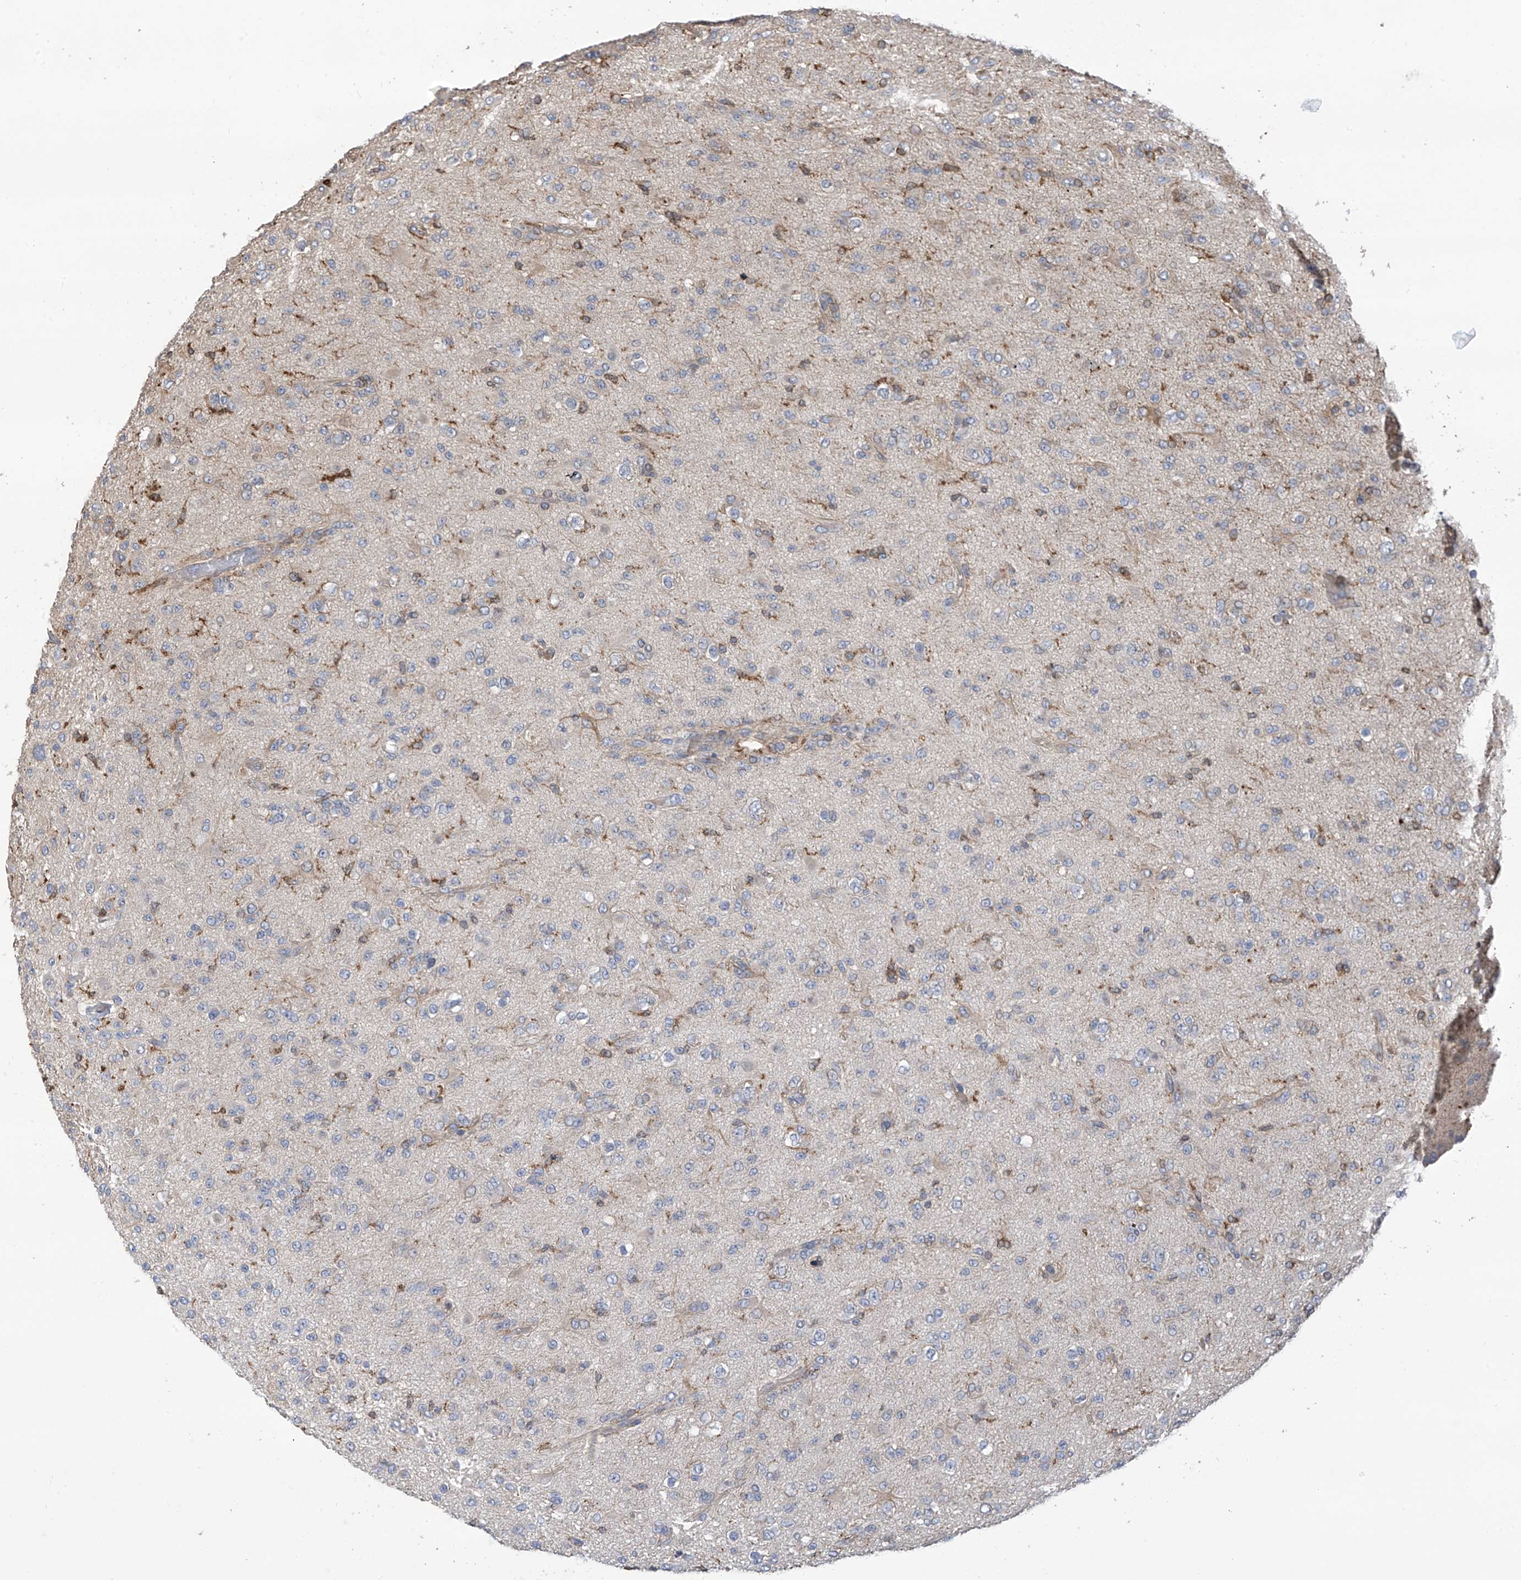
{"staining": {"intensity": "negative", "quantity": "none", "location": "none"}, "tissue": "glioma", "cell_type": "Tumor cells", "image_type": "cancer", "snomed": [{"axis": "morphology", "description": "Glioma, malignant, Low grade"}, {"axis": "topography", "description": "Brain"}], "caption": "Tumor cells are negative for protein expression in human malignant glioma (low-grade).", "gene": "PHACTR4", "patient": {"sex": "male", "age": 65}}